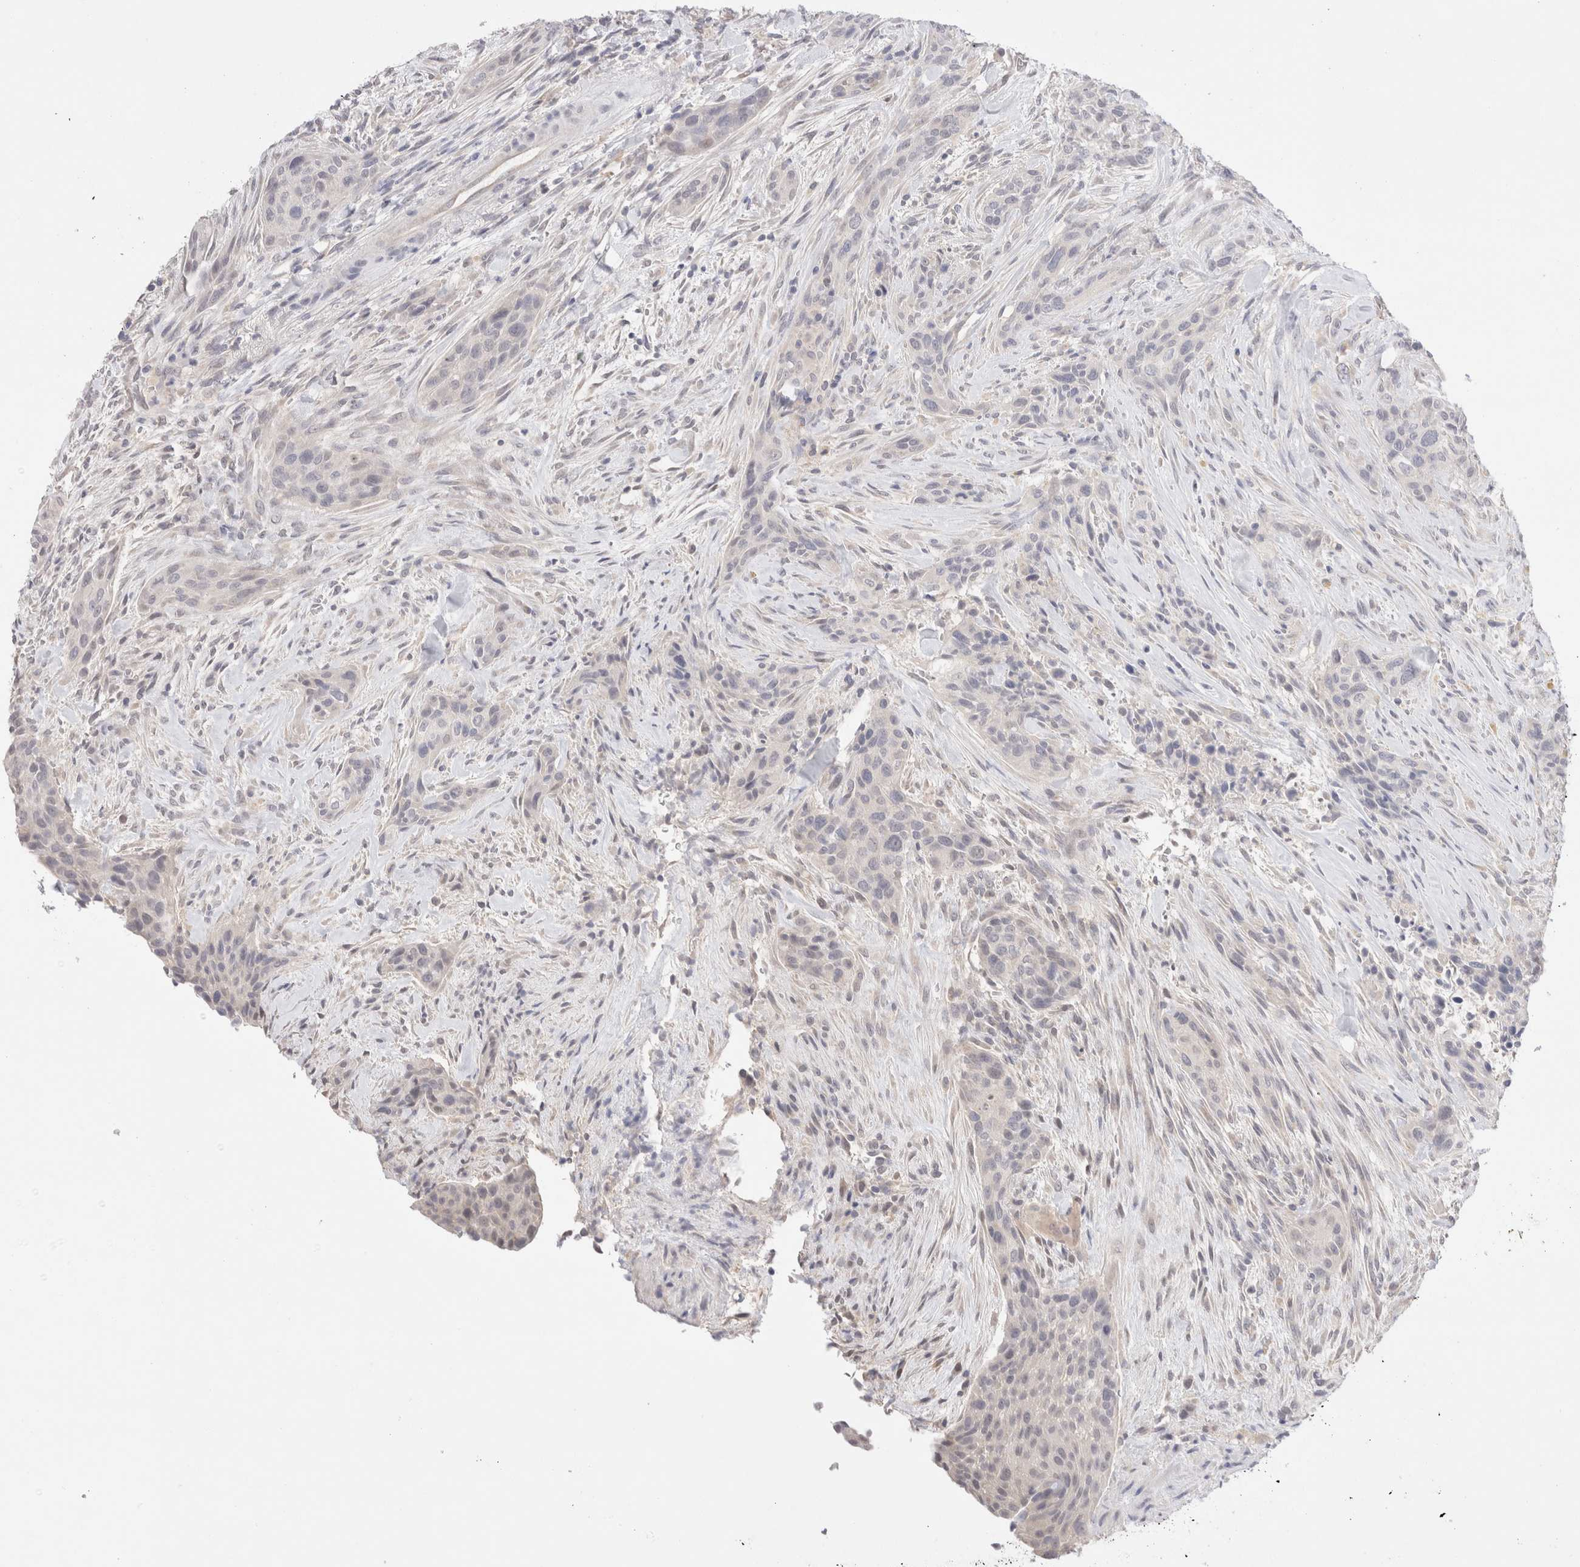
{"staining": {"intensity": "negative", "quantity": "none", "location": "none"}, "tissue": "urothelial cancer", "cell_type": "Tumor cells", "image_type": "cancer", "snomed": [{"axis": "morphology", "description": "Urothelial carcinoma, High grade"}, {"axis": "topography", "description": "Urinary bladder"}], "caption": "Tumor cells show no significant protein expression in high-grade urothelial carcinoma. (IHC, brightfield microscopy, high magnification).", "gene": "SPATA20", "patient": {"sex": "male", "age": 35}}